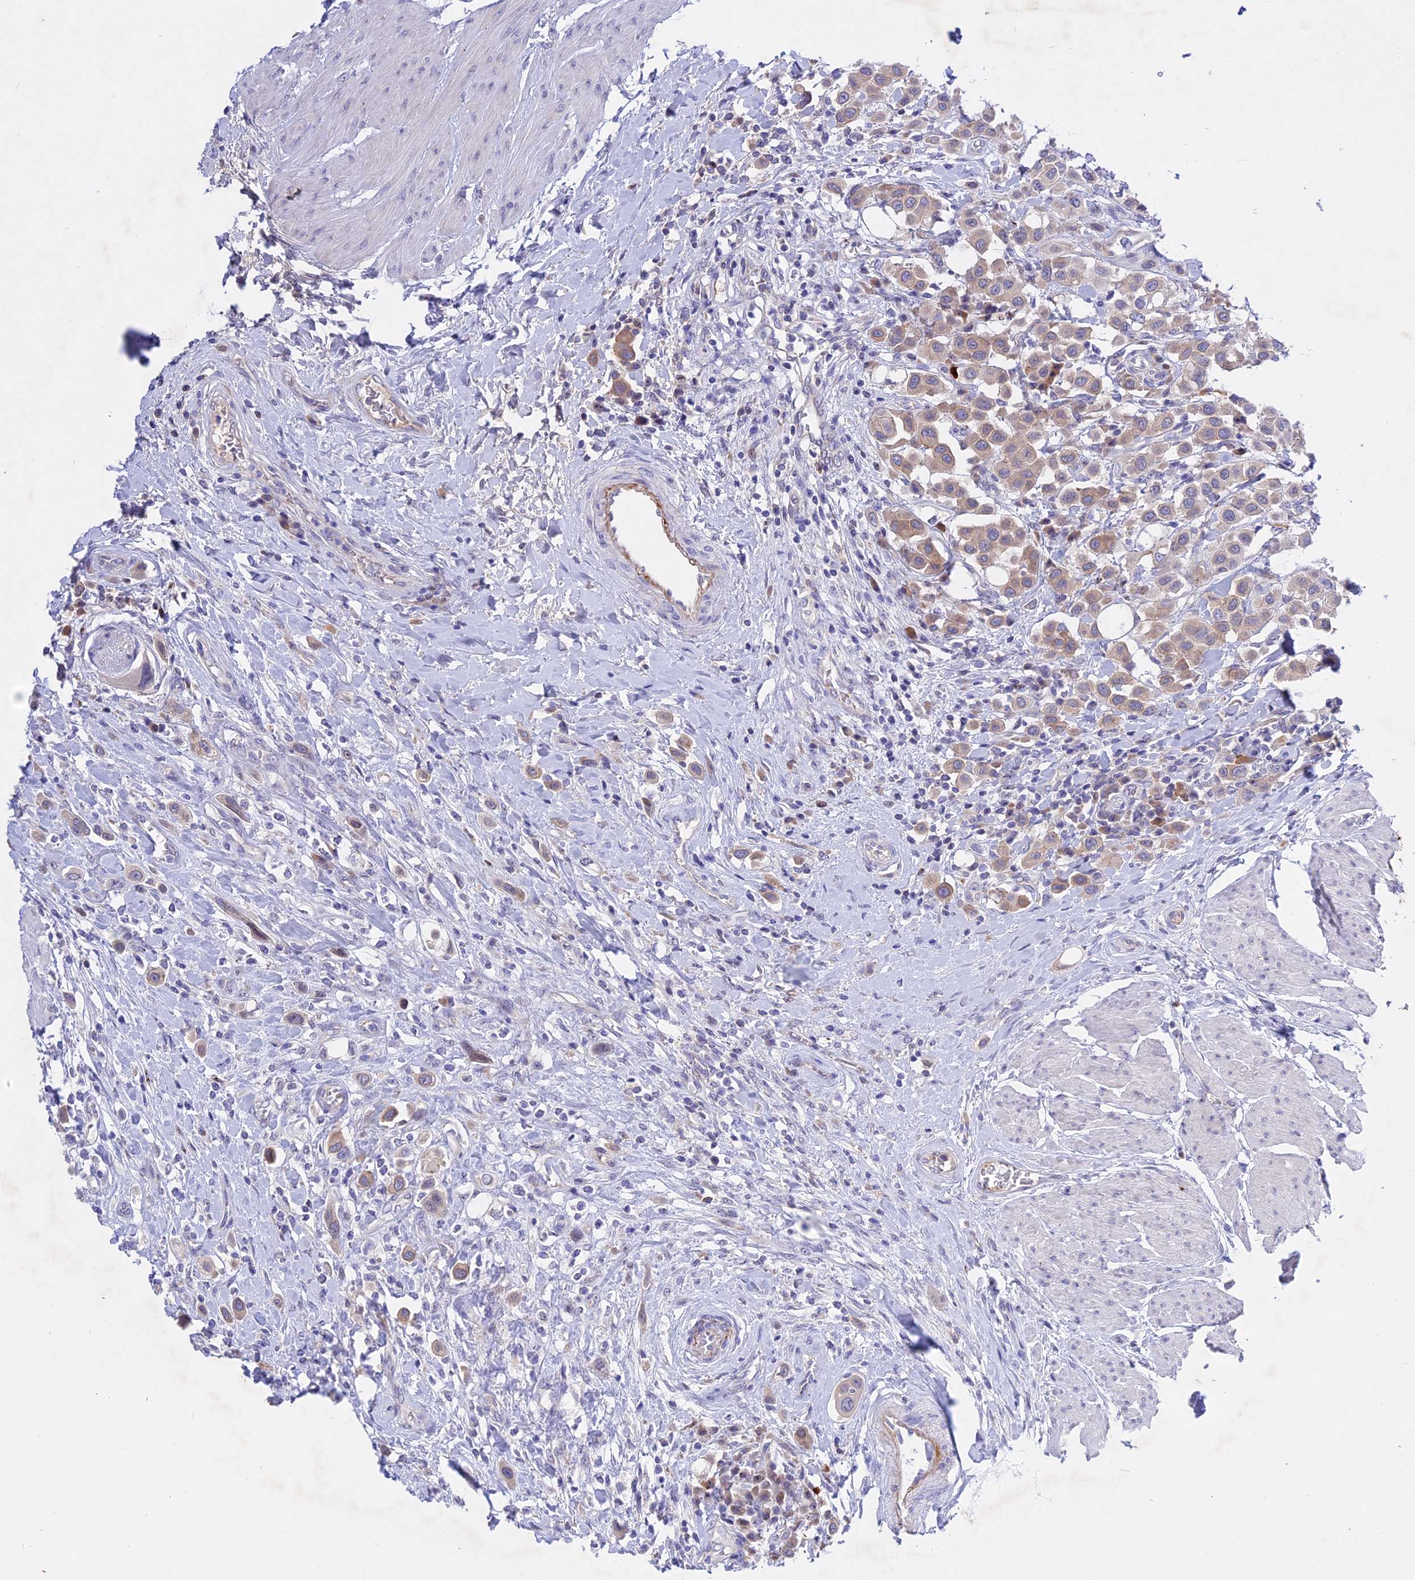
{"staining": {"intensity": "weak", "quantity": ">75%", "location": "cytoplasmic/membranous"}, "tissue": "urothelial cancer", "cell_type": "Tumor cells", "image_type": "cancer", "snomed": [{"axis": "morphology", "description": "Urothelial carcinoma, High grade"}, {"axis": "topography", "description": "Urinary bladder"}], "caption": "Immunohistochemistry micrograph of human high-grade urothelial carcinoma stained for a protein (brown), which demonstrates low levels of weak cytoplasmic/membranous positivity in approximately >75% of tumor cells.", "gene": "GK5", "patient": {"sex": "male", "age": 50}}